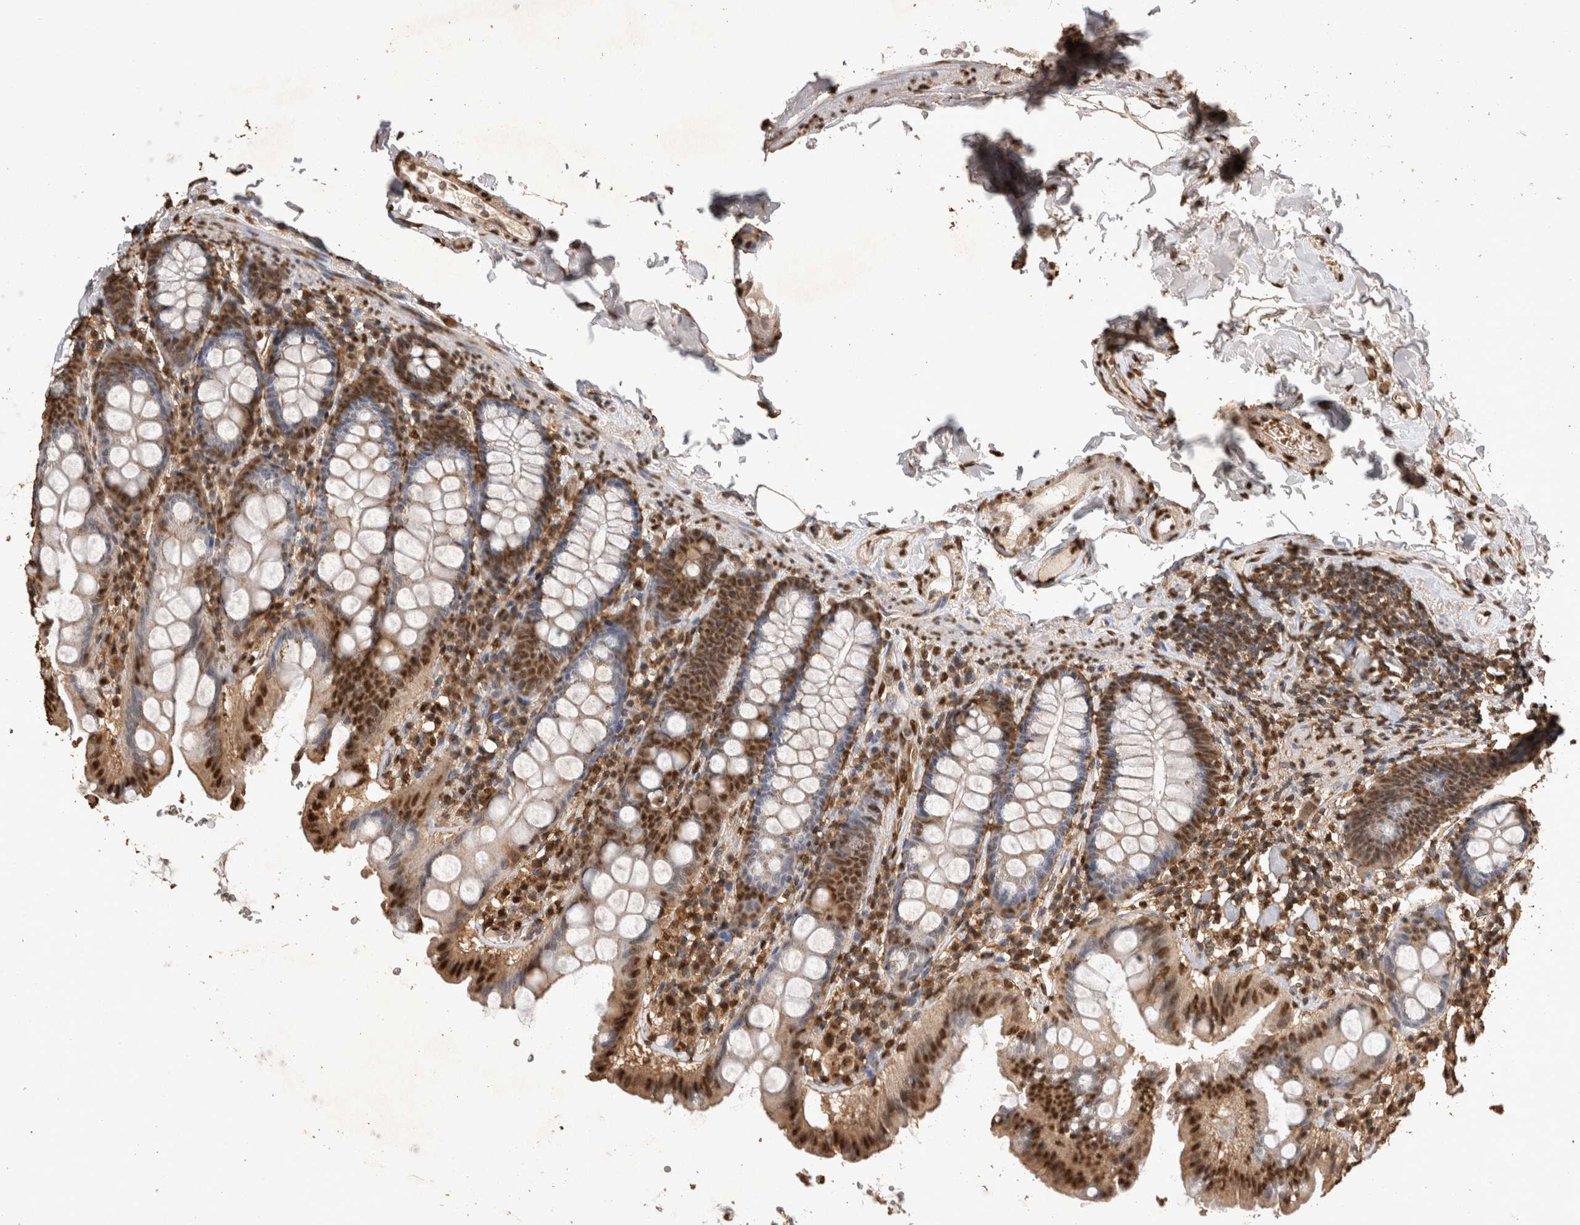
{"staining": {"intensity": "strong", "quantity": ">75%", "location": "cytoplasmic/membranous,nuclear"}, "tissue": "colon", "cell_type": "Endothelial cells", "image_type": "normal", "snomed": [{"axis": "morphology", "description": "Normal tissue, NOS"}, {"axis": "topography", "description": "Colon"}, {"axis": "topography", "description": "Peripheral nerve tissue"}], "caption": "High-magnification brightfield microscopy of benign colon stained with DAB (brown) and counterstained with hematoxylin (blue). endothelial cells exhibit strong cytoplasmic/membranous,nuclear staining is appreciated in approximately>75% of cells.", "gene": "OAS2", "patient": {"sex": "female", "age": 61}}